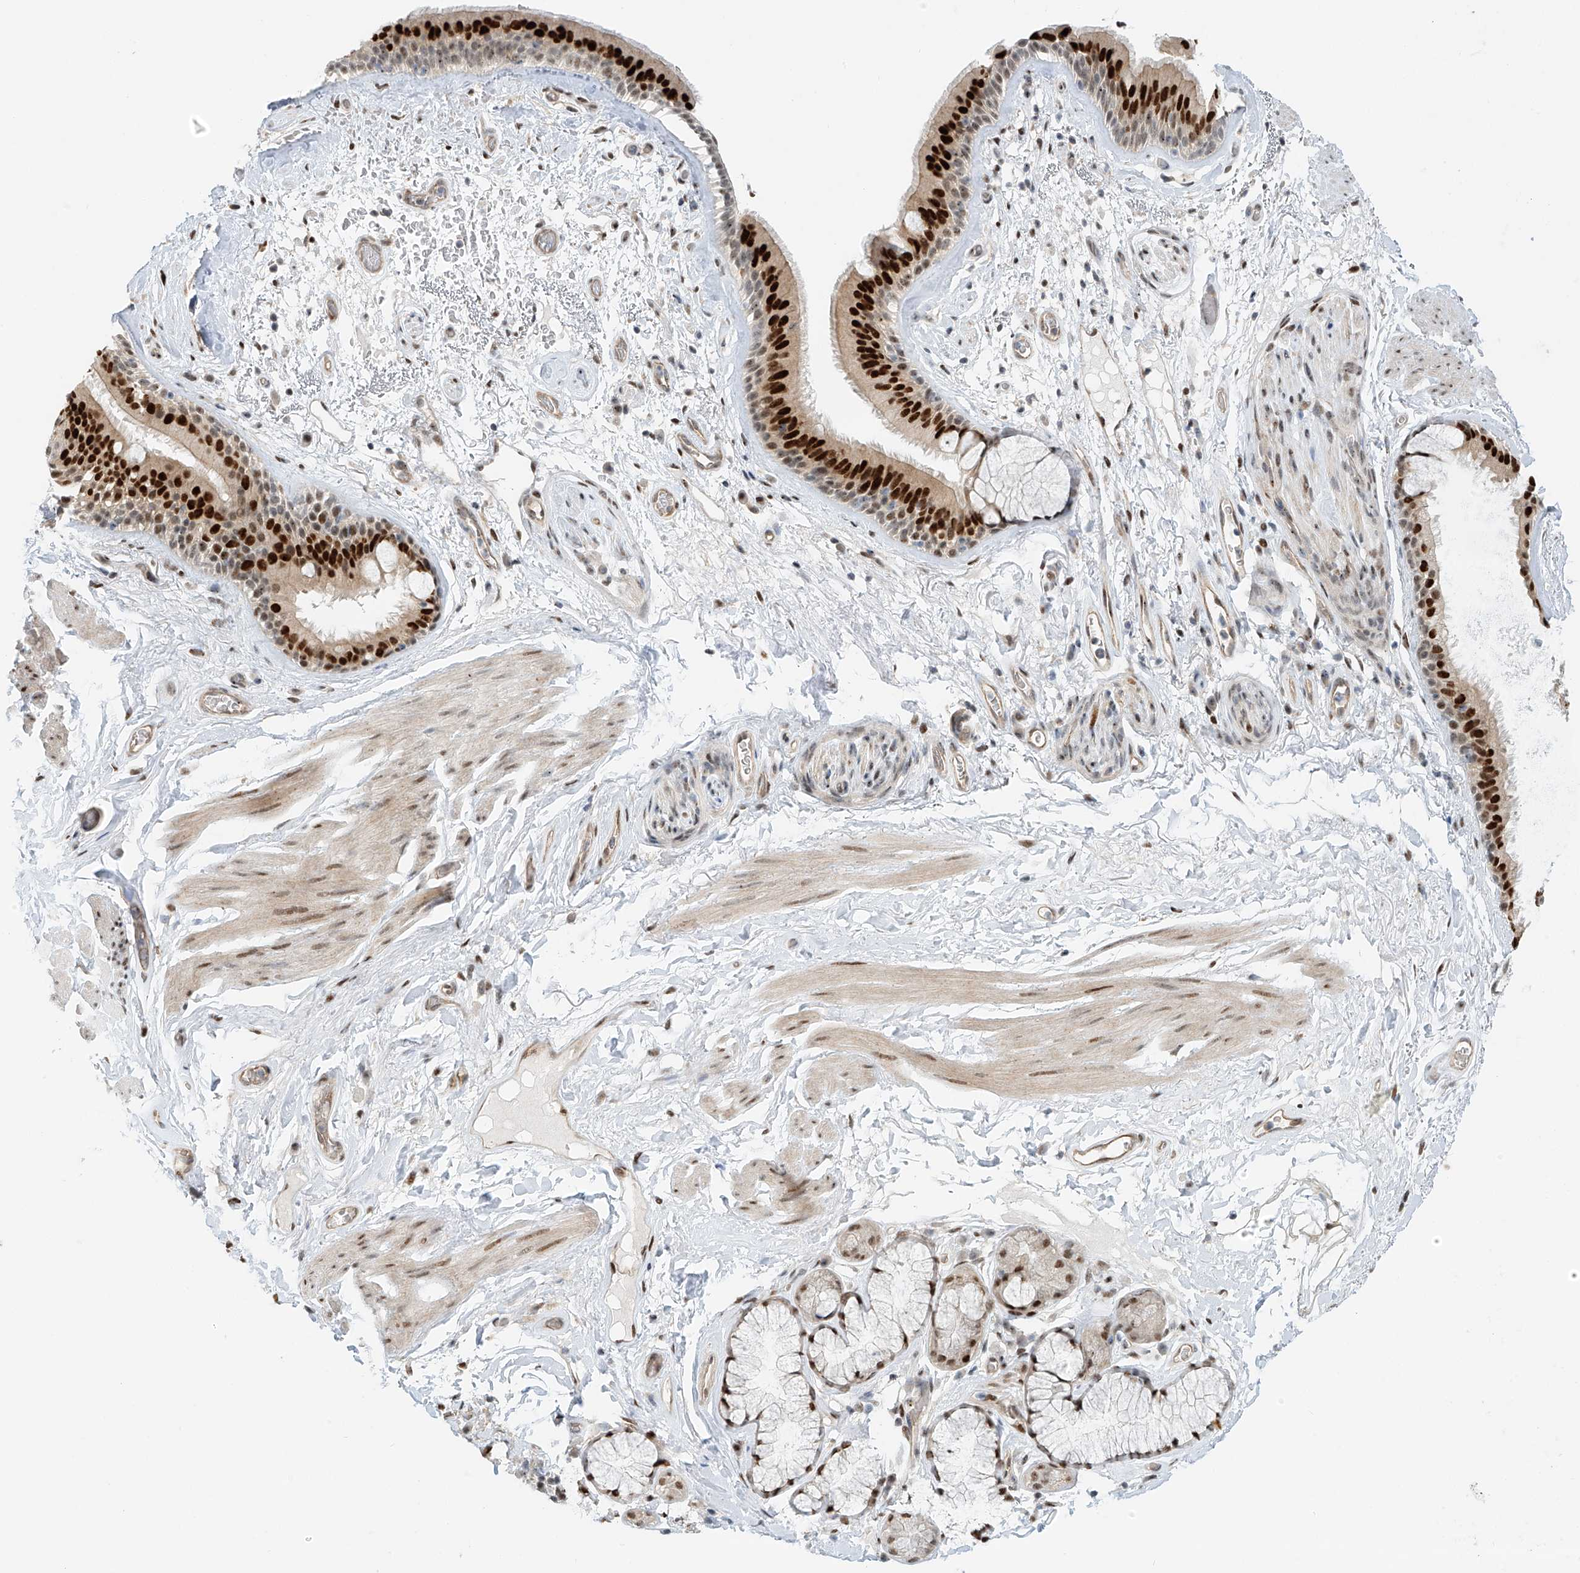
{"staining": {"intensity": "strong", "quantity": "25%-75%", "location": "nuclear"}, "tissue": "bronchus", "cell_type": "Respiratory epithelial cells", "image_type": "normal", "snomed": [{"axis": "morphology", "description": "Normal tissue, NOS"}, {"axis": "topography", "description": "Cartilage tissue"}], "caption": "A histopathology image of bronchus stained for a protein shows strong nuclear brown staining in respiratory epithelial cells.", "gene": "ZNF514", "patient": {"sex": "female", "age": 63}}